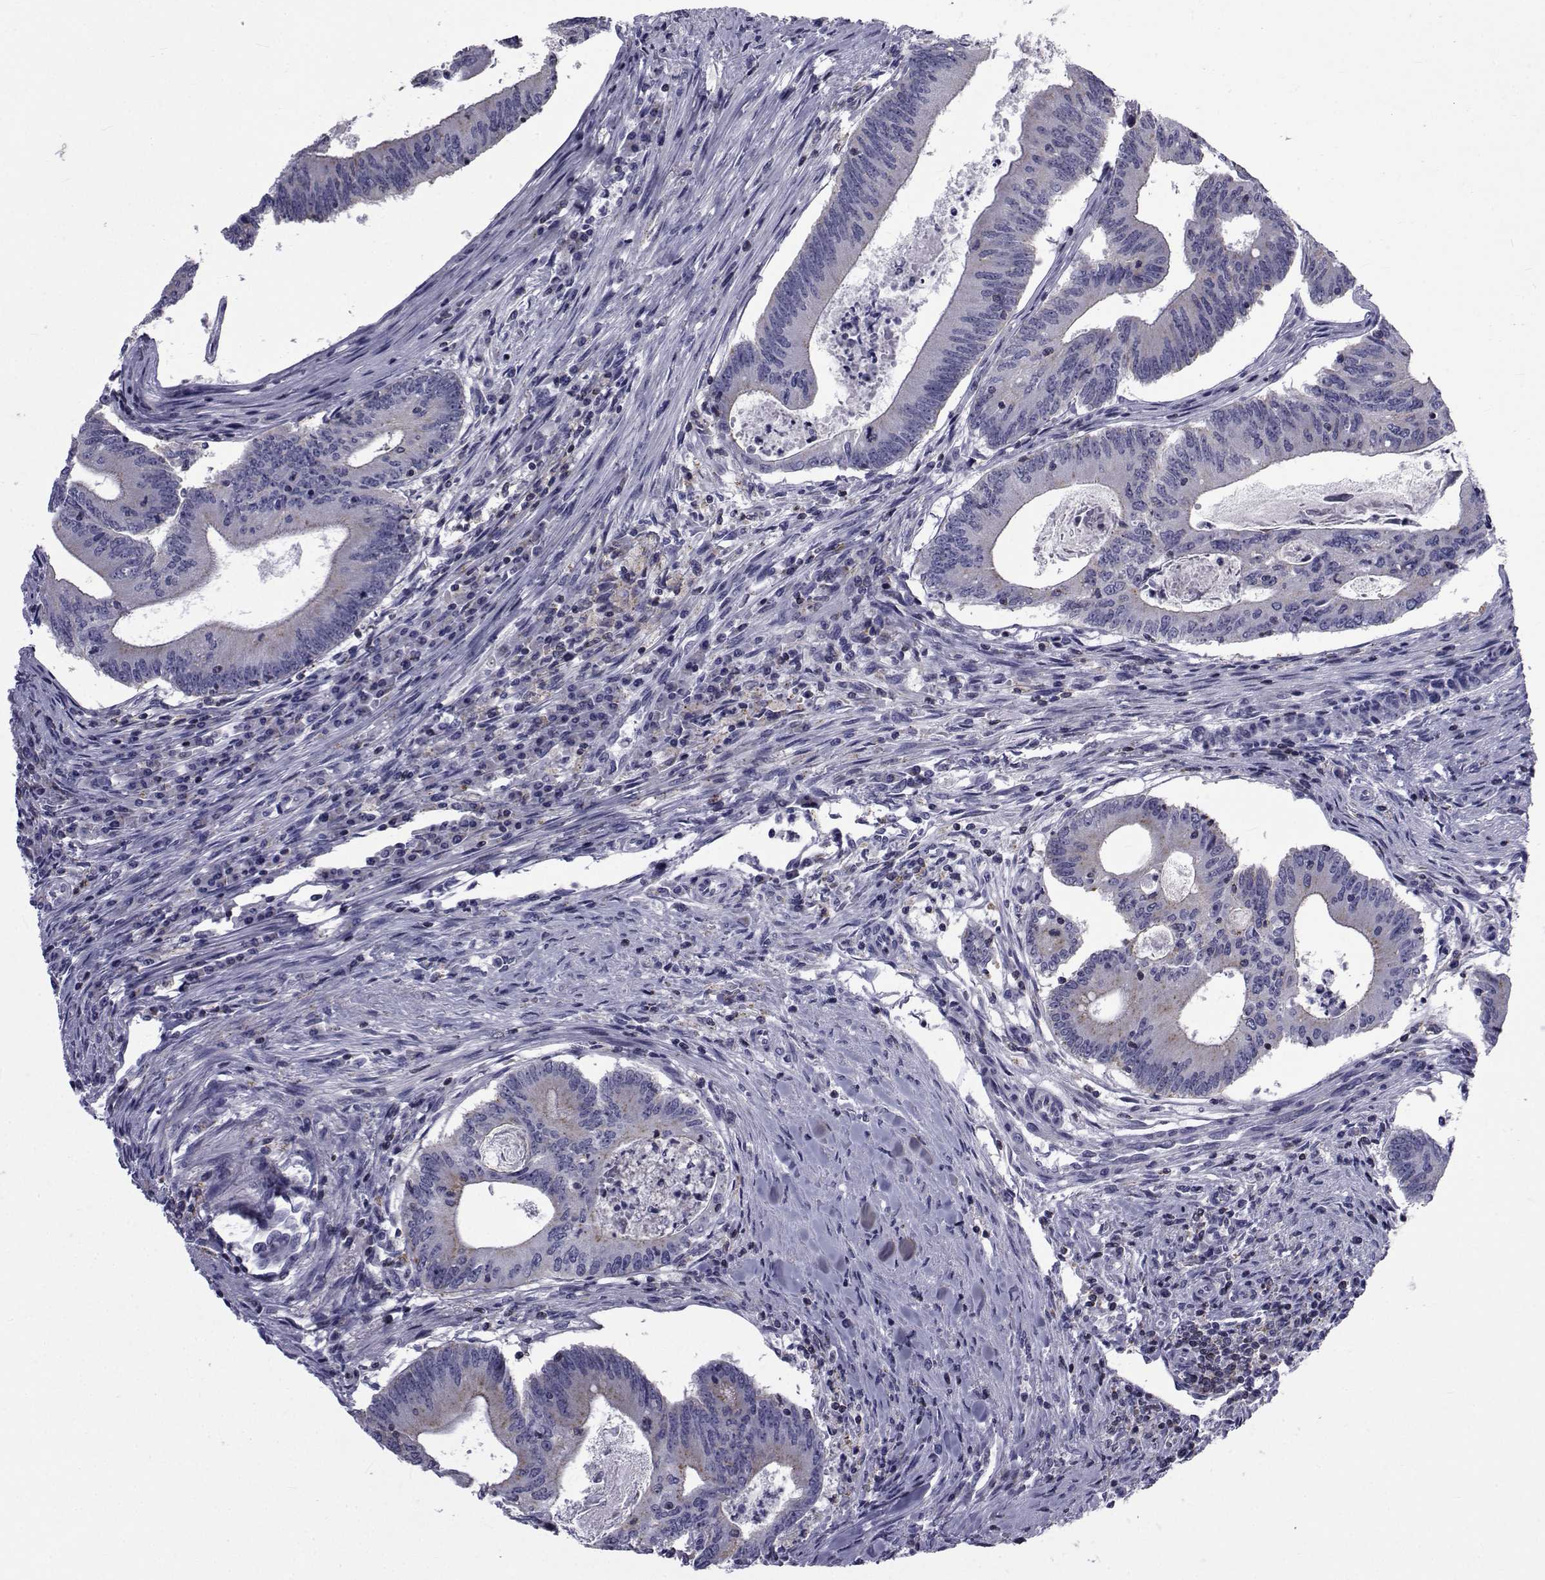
{"staining": {"intensity": "moderate", "quantity": "25%-75%", "location": "cytoplasmic/membranous"}, "tissue": "colorectal cancer", "cell_type": "Tumor cells", "image_type": "cancer", "snomed": [{"axis": "morphology", "description": "Adenocarcinoma, NOS"}, {"axis": "topography", "description": "Colon"}], "caption": "Immunohistochemistry (IHC) of human colorectal adenocarcinoma exhibits medium levels of moderate cytoplasmic/membranous expression in approximately 25%-75% of tumor cells. The protein is stained brown, and the nuclei are stained in blue (DAB IHC with brightfield microscopy, high magnification).", "gene": "PDE6H", "patient": {"sex": "female", "age": 70}}